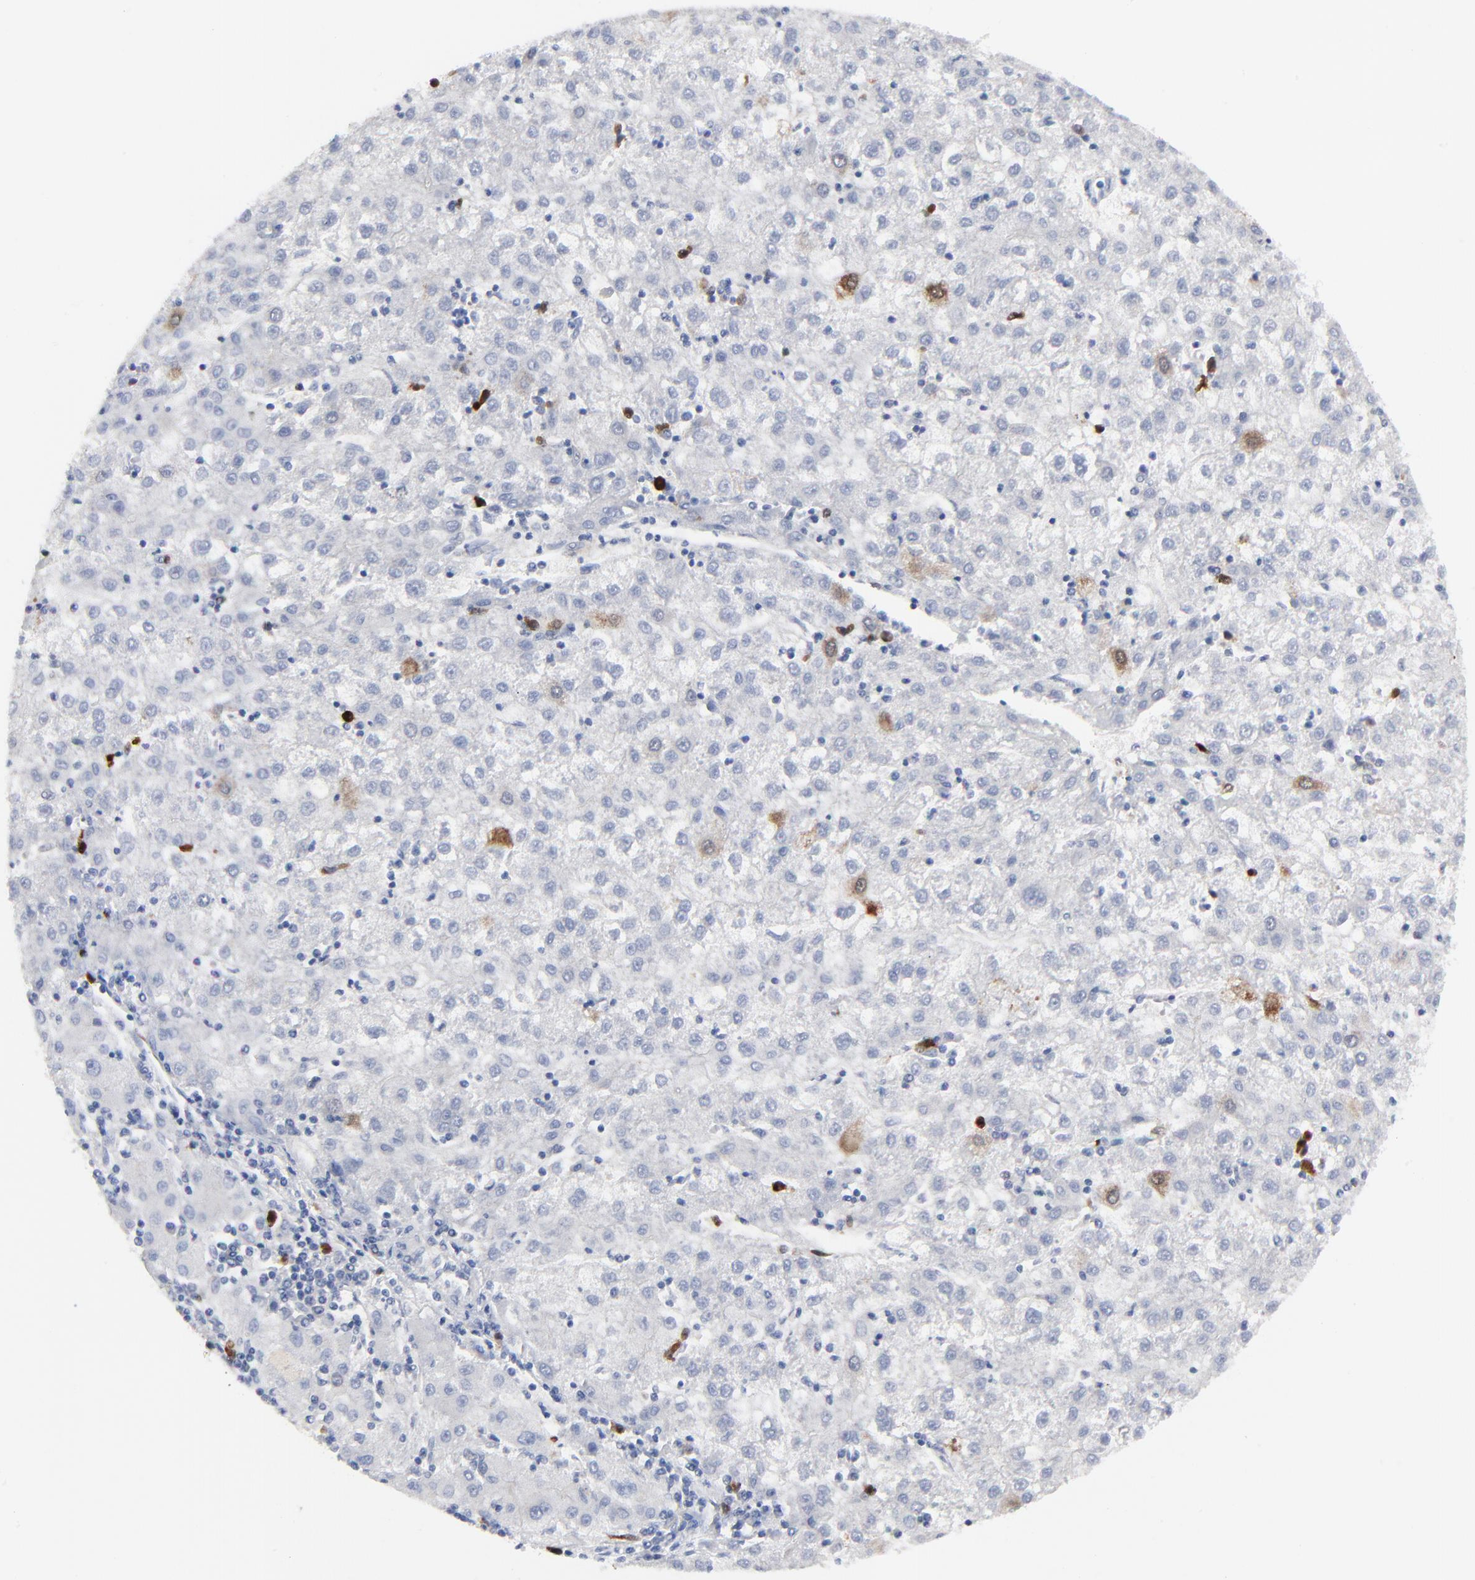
{"staining": {"intensity": "strong", "quantity": "<25%", "location": "cytoplasmic/membranous,nuclear"}, "tissue": "liver cancer", "cell_type": "Tumor cells", "image_type": "cancer", "snomed": [{"axis": "morphology", "description": "Carcinoma, Hepatocellular, NOS"}, {"axis": "topography", "description": "Liver"}], "caption": "Brown immunohistochemical staining in liver cancer (hepatocellular carcinoma) displays strong cytoplasmic/membranous and nuclear expression in approximately <25% of tumor cells.", "gene": "CDK1", "patient": {"sex": "male", "age": 72}}